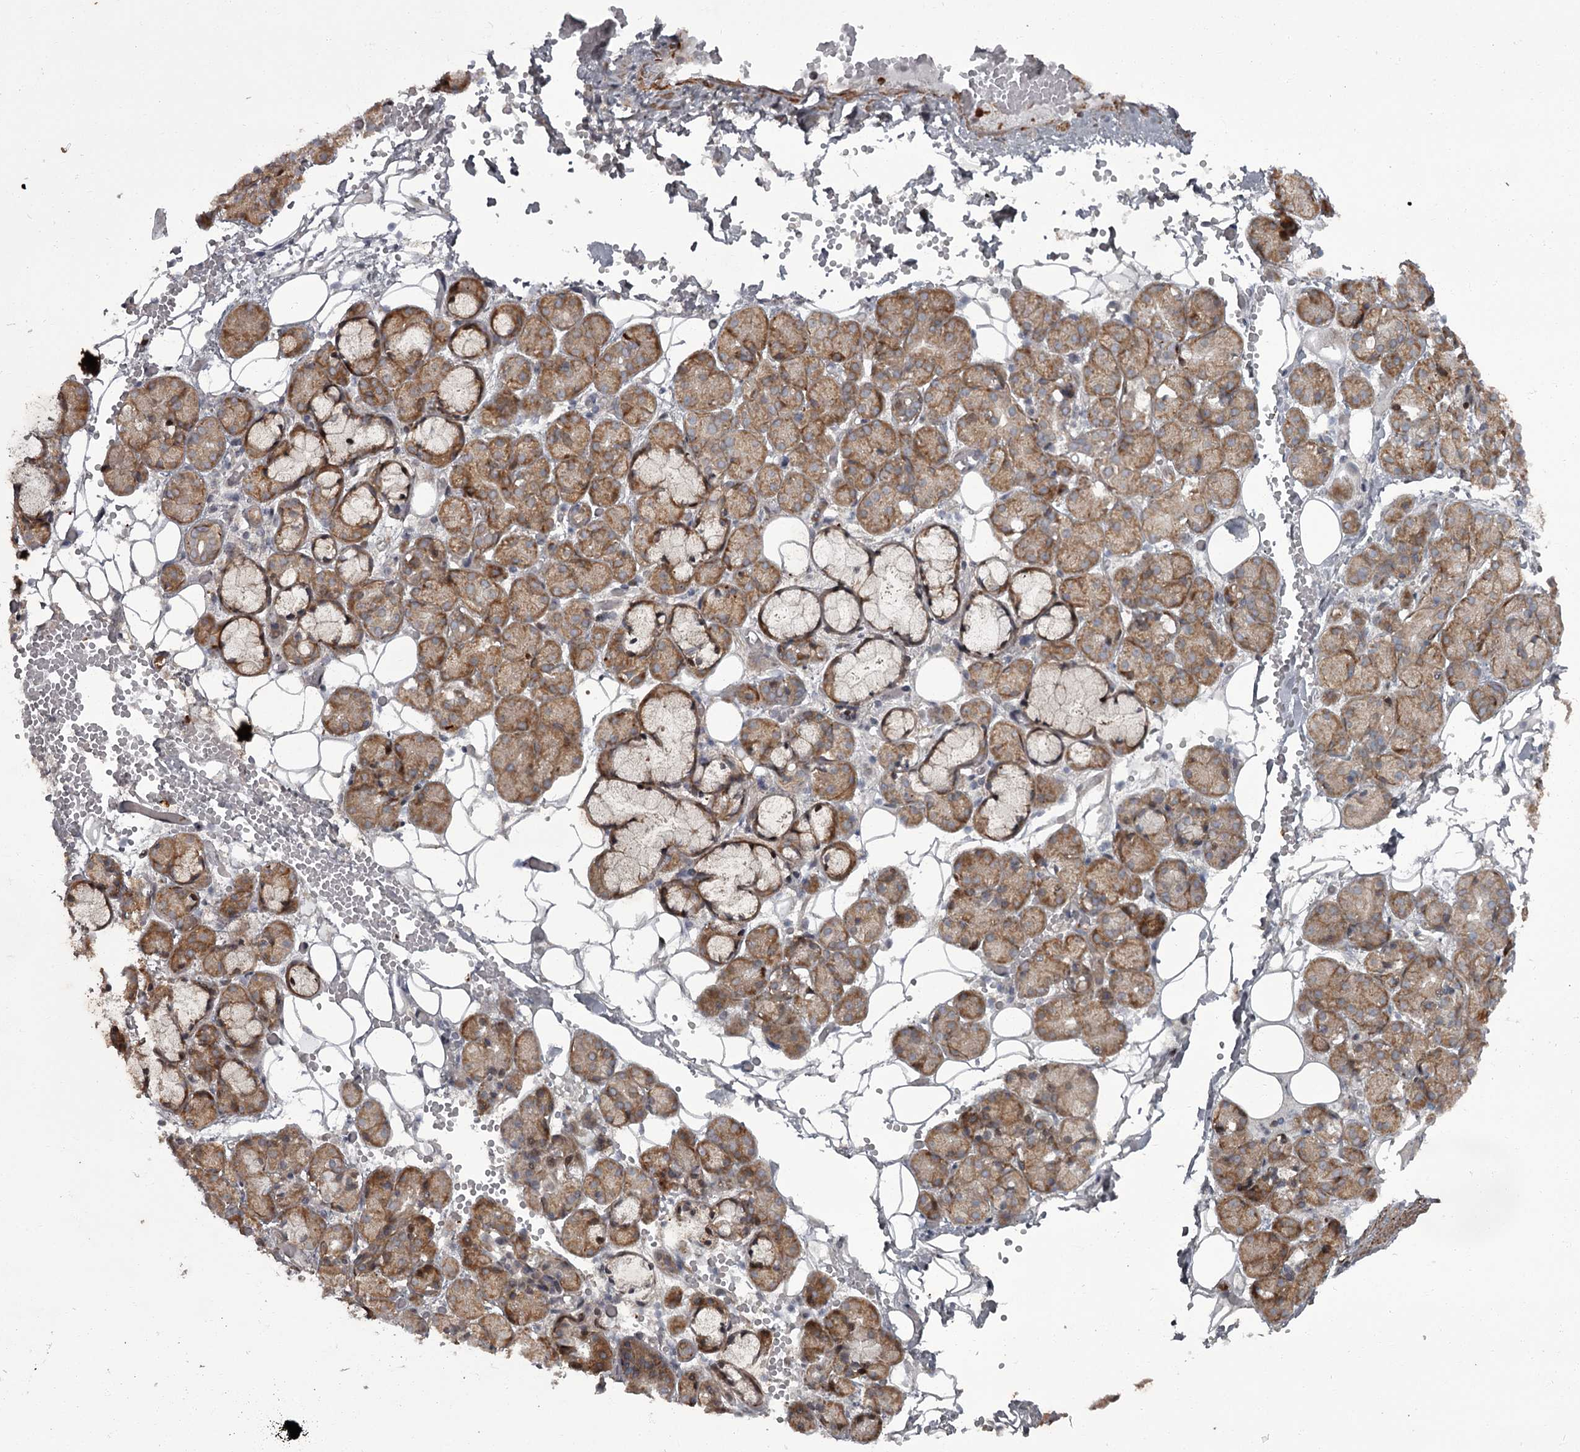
{"staining": {"intensity": "moderate", "quantity": "25%-75%", "location": "cytoplasmic/membranous"}, "tissue": "salivary gland", "cell_type": "Glandular cells", "image_type": "normal", "snomed": [{"axis": "morphology", "description": "Normal tissue, NOS"}, {"axis": "topography", "description": "Salivary gland"}], "caption": "Immunohistochemical staining of benign salivary gland reveals moderate cytoplasmic/membranous protein positivity in about 25%-75% of glandular cells.", "gene": "THAP9", "patient": {"sex": "male", "age": 63}}